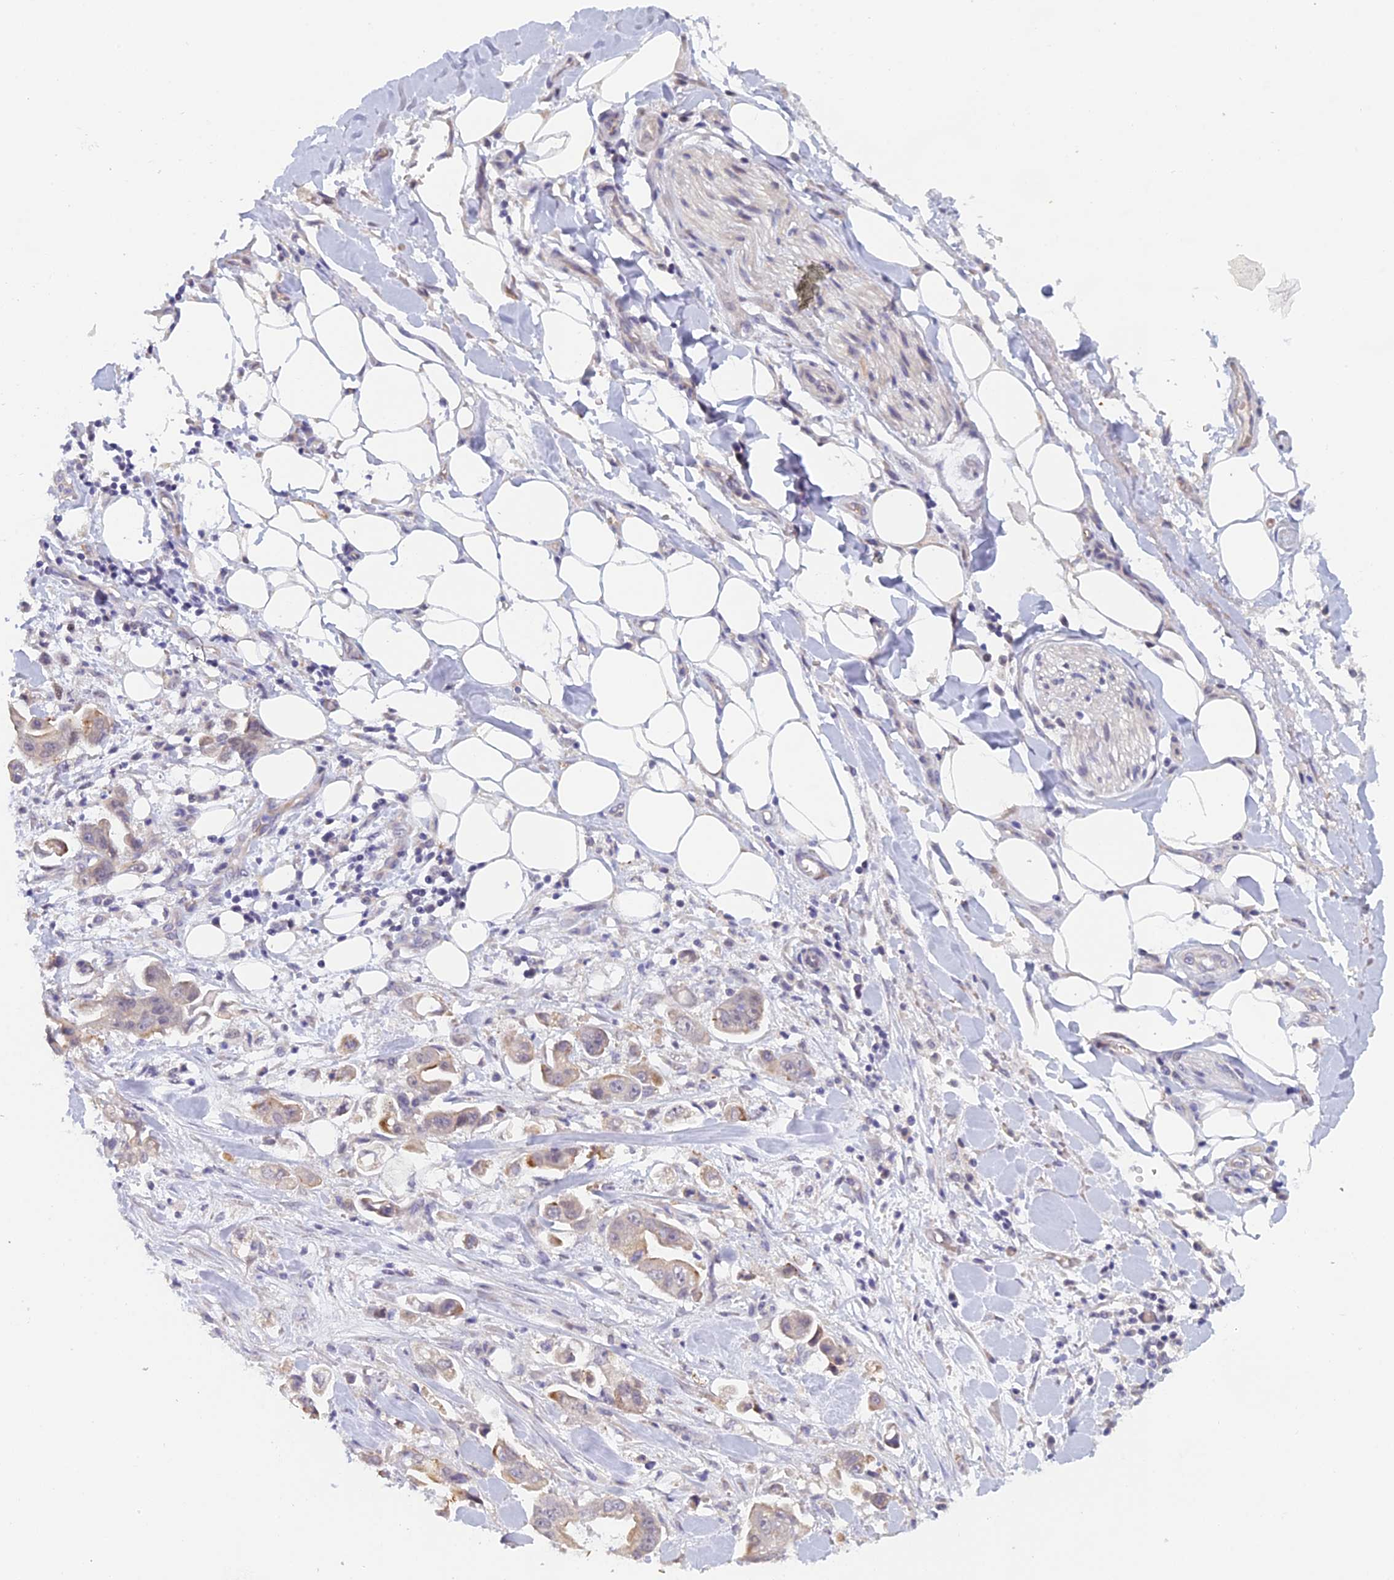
{"staining": {"intensity": "weak", "quantity": "<25%", "location": "cytoplasmic/membranous"}, "tissue": "stomach cancer", "cell_type": "Tumor cells", "image_type": "cancer", "snomed": [{"axis": "morphology", "description": "Adenocarcinoma, NOS"}, {"axis": "topography", "description": "Stomach"}], "caption": "Immunohistochemistry micrograph of neoplastic tissue: stomach adenocarcinoma stained with DAB (3,3'-diaminobenzidine) shows no significant protein expression in tumor cells.", "gene": "GIPC1", "patient": {"sex": "male", "age": 62}}